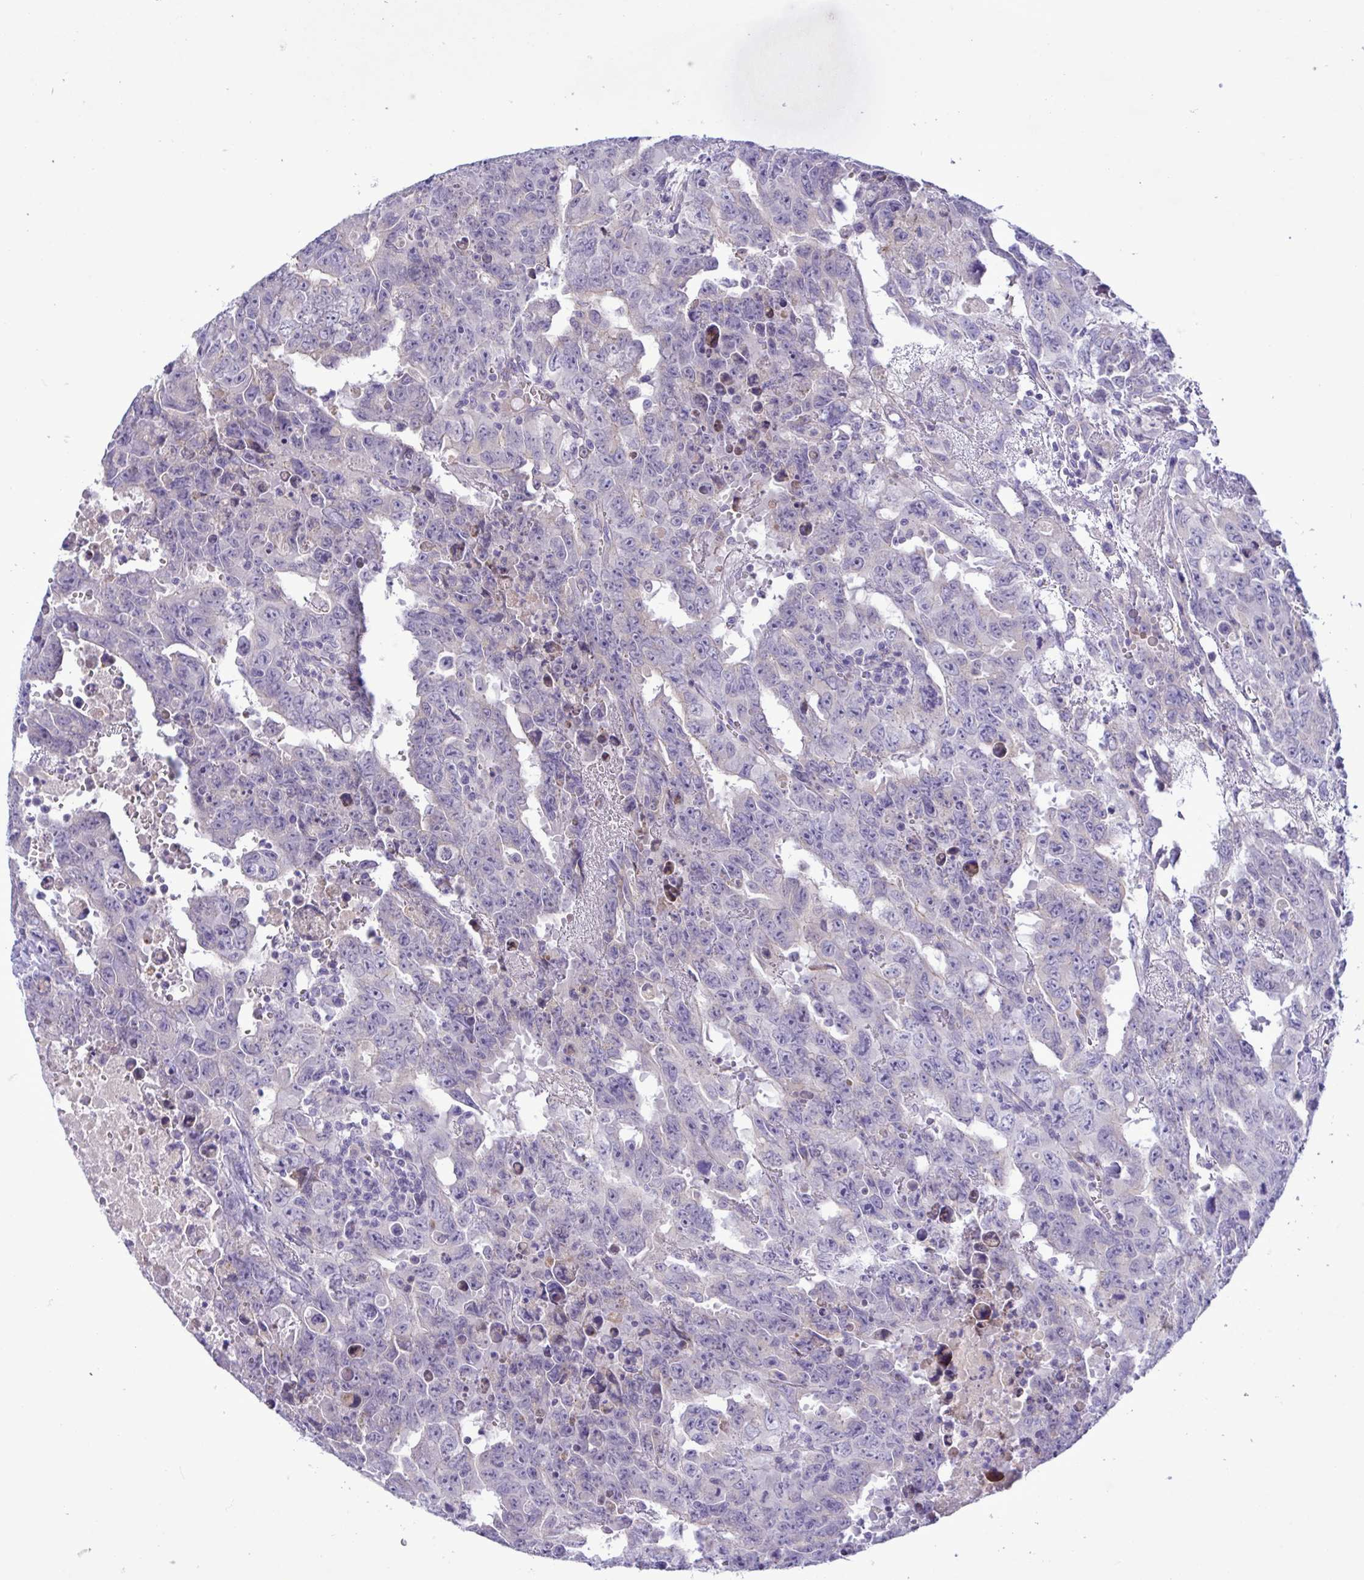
{"staining": {"intensity": "negative", "quantity": "none", "location": "none"}, "tissue": "testis cancer", "cell_type": "Tumor cells", "image_type": "cancer", "snomed": [{"axis": "morphology", "description": "Carcinoma, Embryonal, NOS"}, {"axis": "topography", "description": "Testis"}], "caption": "A histopathology image of human embryonal carcinoma (testis) is negative for staining in tumor cells. (DAB (3,3'-diaminobenzidine) immunohistochemistry, high magnification).", "gene": "FAM86B1", "patient": {"sex": "male", "age": 24}}